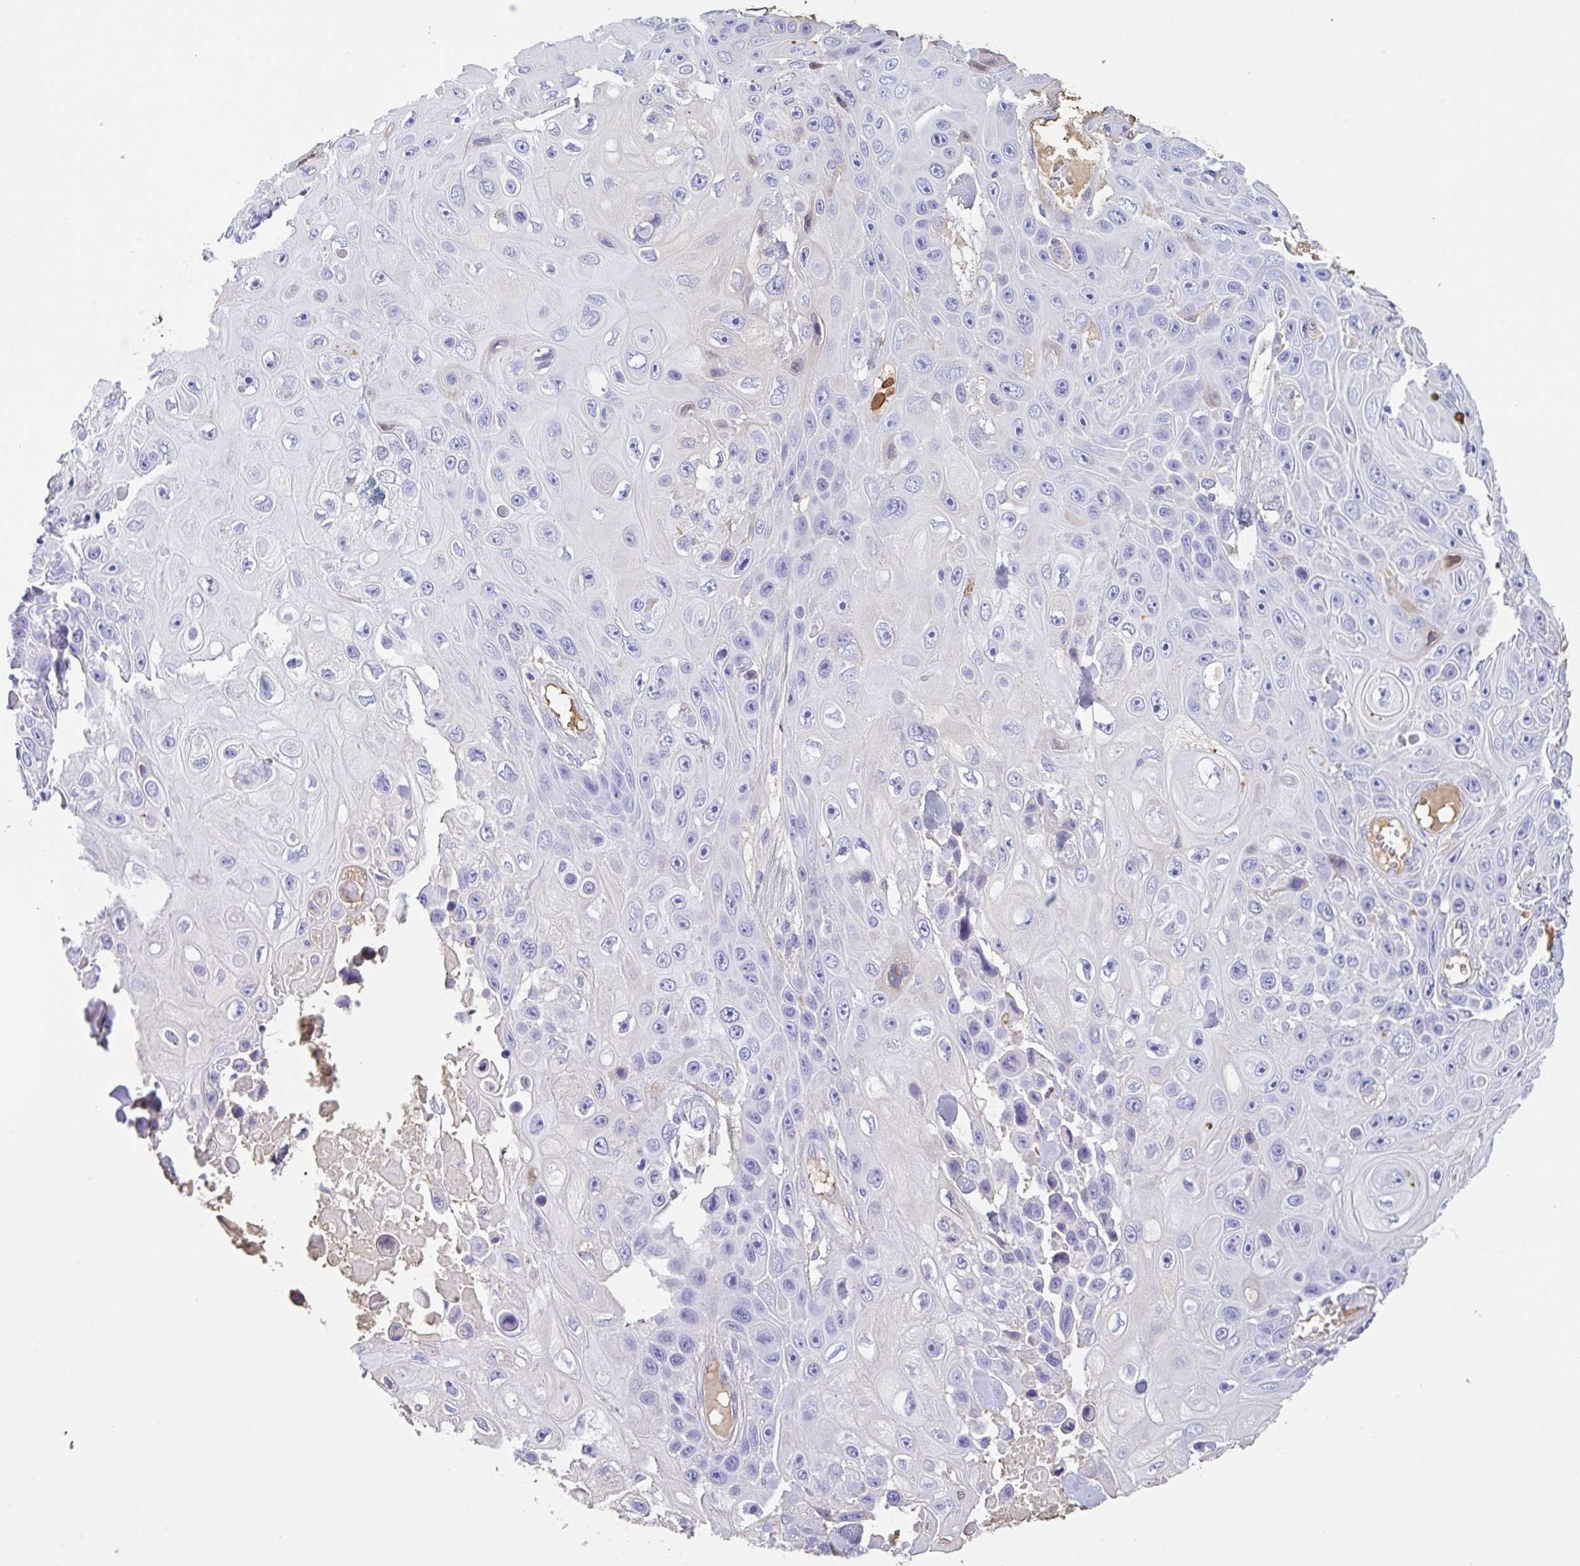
{"staining": {"intensity": "negative", "quantity": "none", "location": "none"}, "tissue": "skin cancer", "cell_type": "Tumor cells", "image_type": "cancer", "snomed": [{"axis": "morphology", "description": "Squamous cell carcinoma, NOS"}, {"axis": "topography", "description": "Skin"}], "caption": "Skin cancer was stained to show a protein in brown. There is no significant staining in tumor cells.", "gene": "HOXC12", "patient": {"sex": "male", "age": 82}}